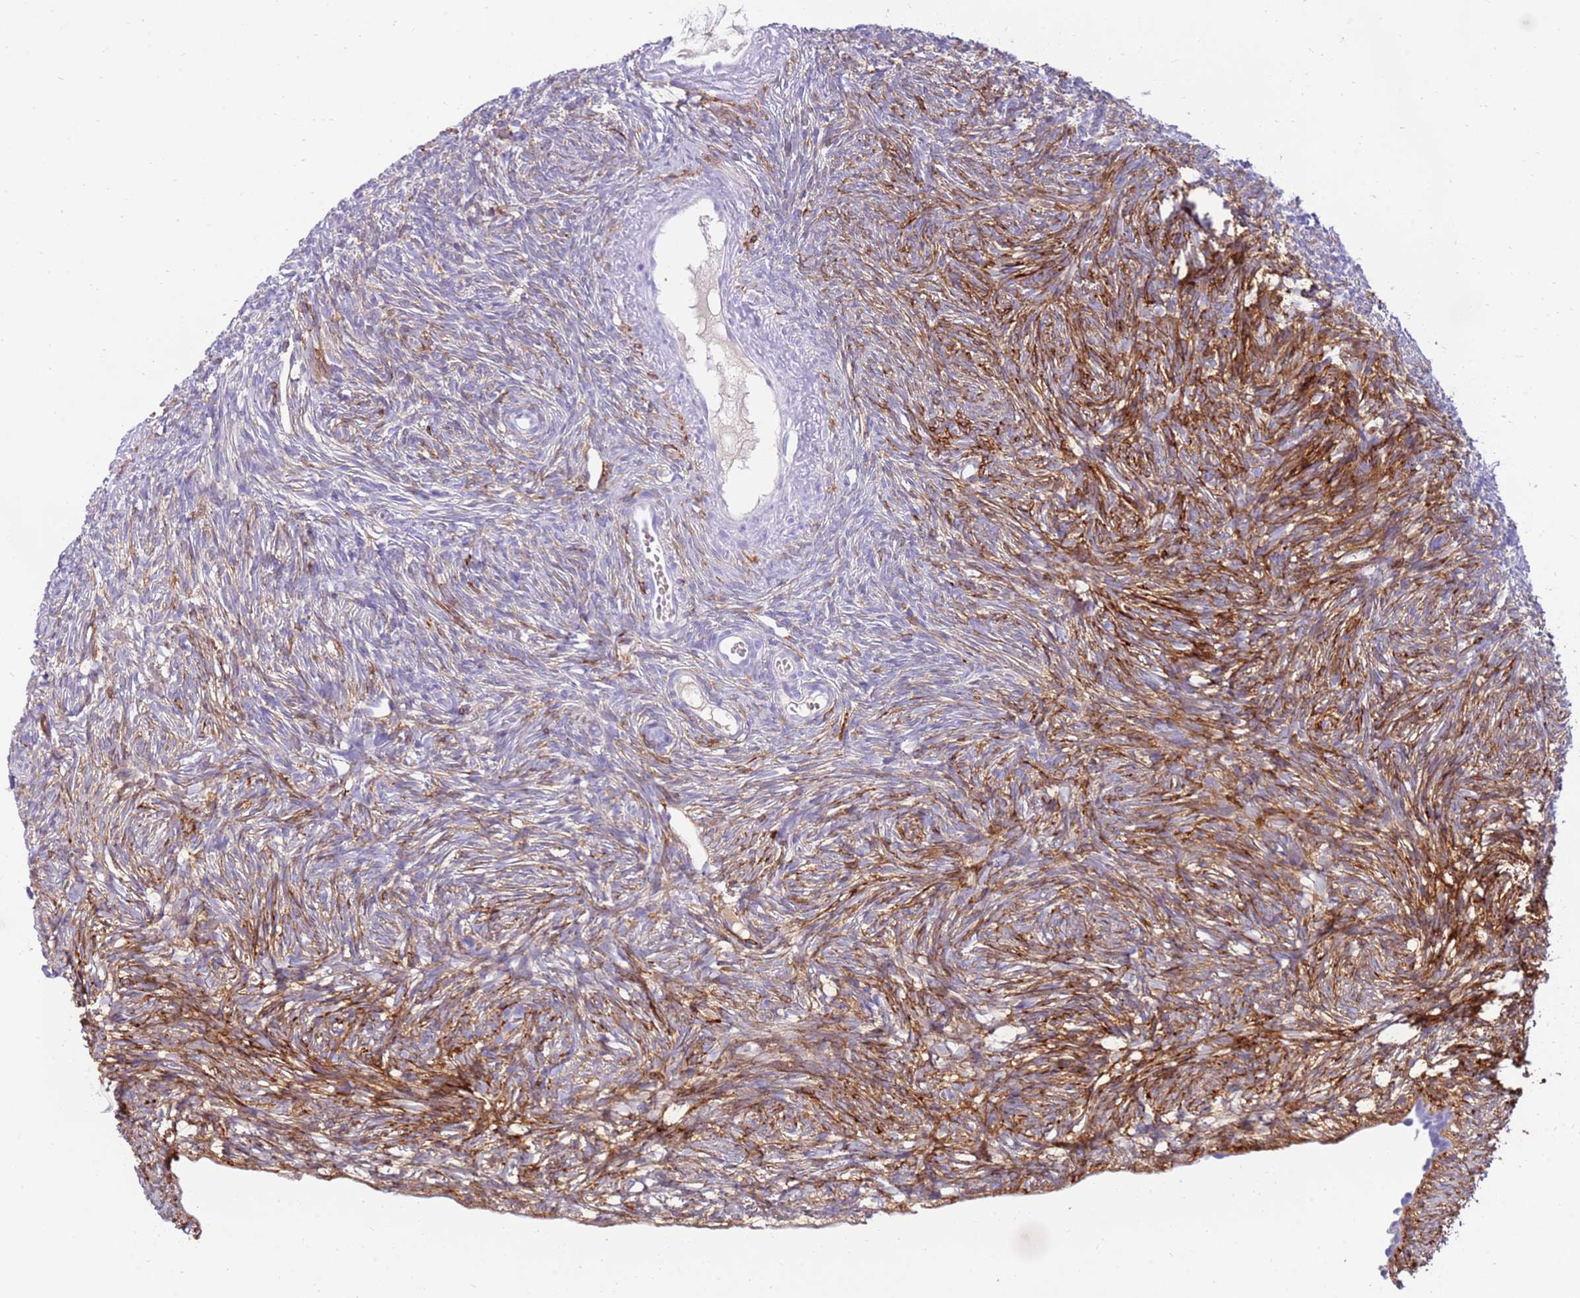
{"staining": {"intensity": "strong", "quantity": "25%-75%", "location": "cytoplasmic/membranous"}, "tissue": "ovary", "cell_type": "Ovarian stroma cells", "image_type": "normal", "snomed": [{"axis": "morphology", "description": "Normal tissue, NOS"}, {"axis": "topography", "description": "Ovary"}], "caption": "Immunohistochemical staining of unremarkable ovary reveals strong cytoplasmic/membranous protein positivity in approximately 25%-75% of ovarian stroma cells.", "gene": "EVPLL", "patient": {"sex": "female", "age": 51}}